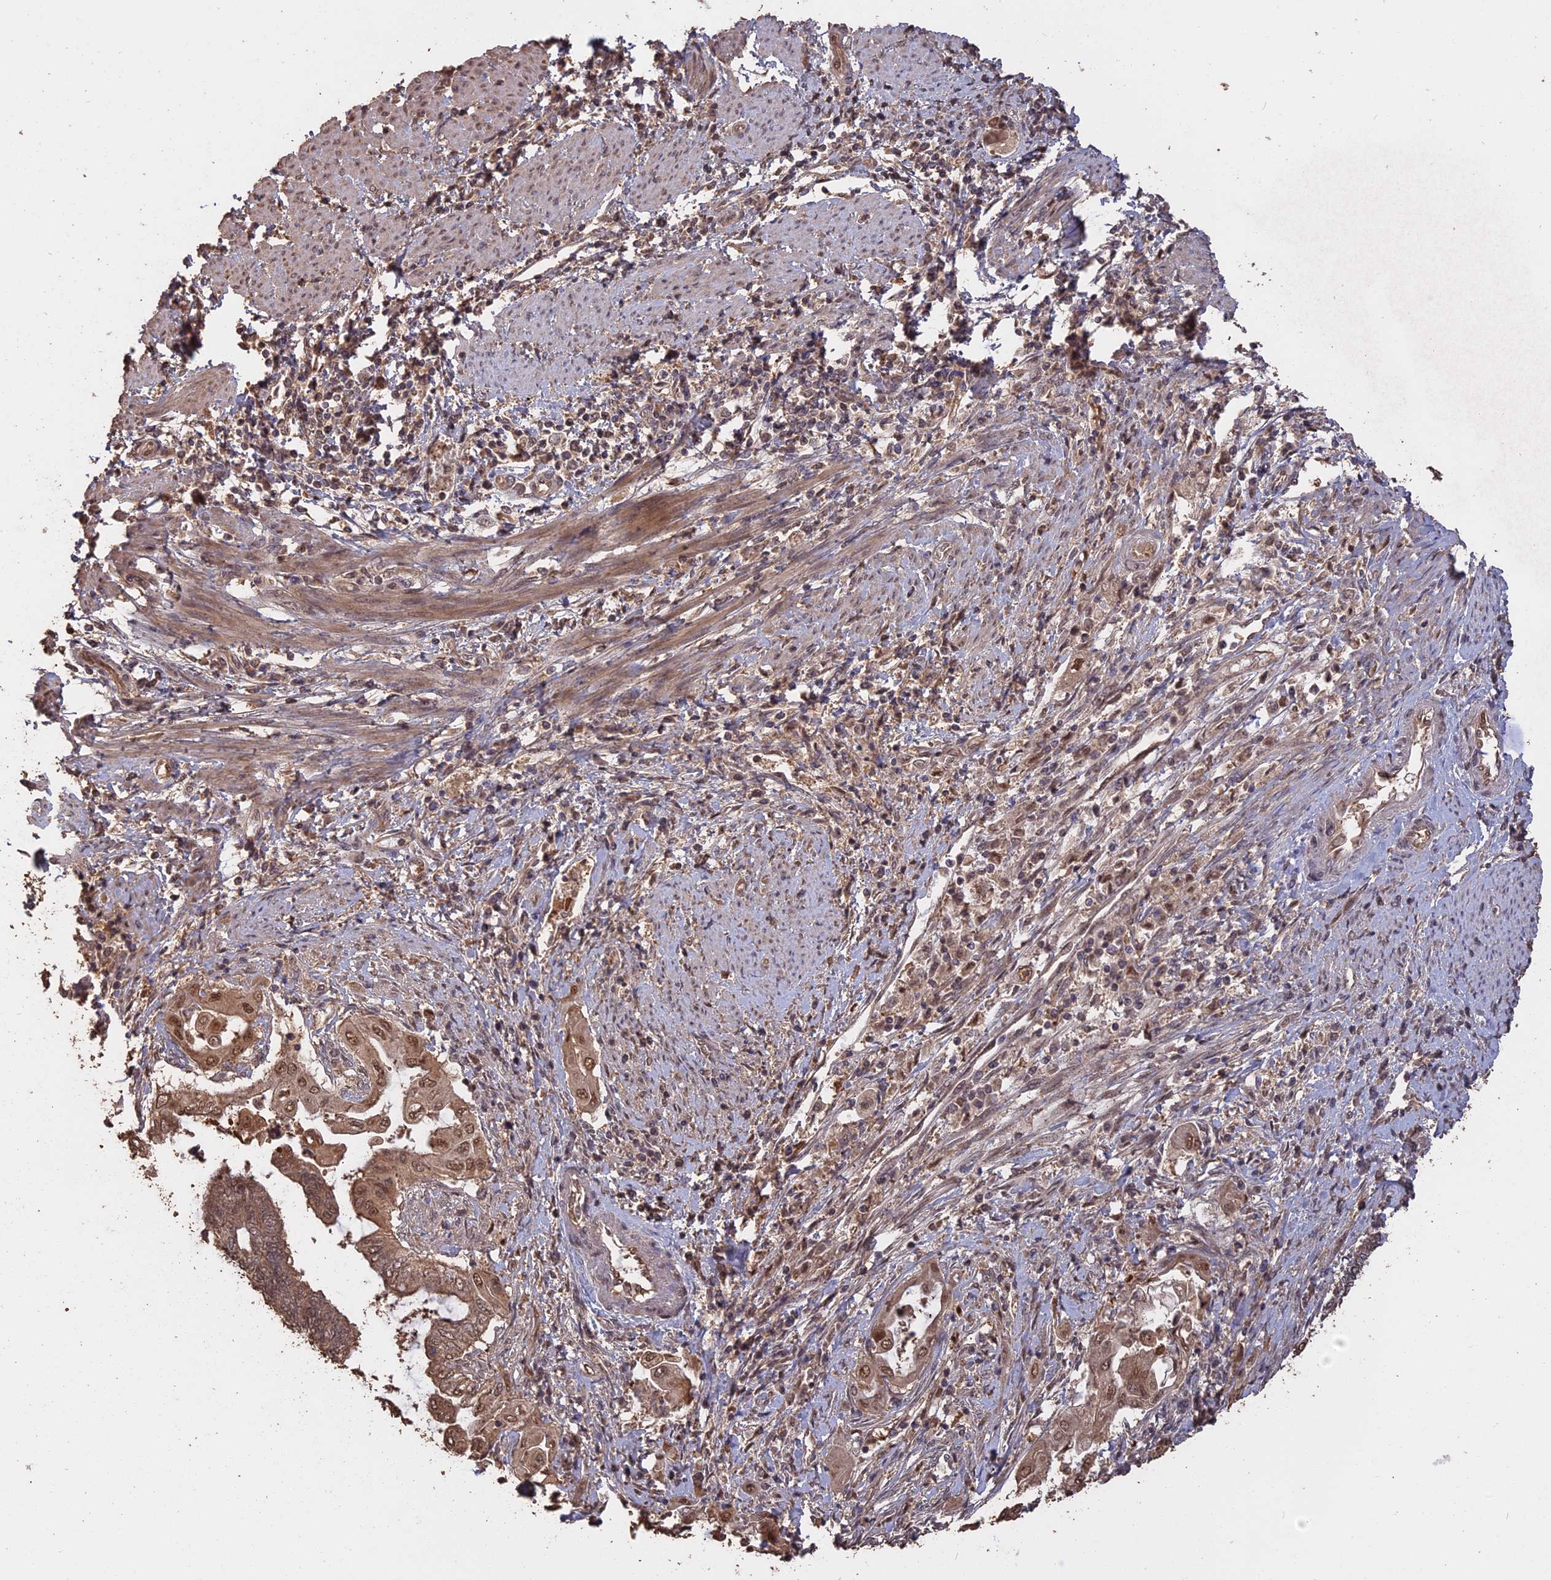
{"staining": {"intensity": "moderate", "quantity": ">75%", "location": "cytoplasmic/membranous,nuclear"}, "tissue": "endometrial cancer", "cell_type": "Tumor cells", "image_type": "cancer", "snomed": [{"axis": "morphology", "description": "Adenocarcinoma, NOS"}, {"axis": "topography", "description": "Uterus"}, {"axis": "topography", "description": "Endometrium"}], "caption": "Protein staining of adenocarcinoma (endometrial) tissue demonstrates moderate cytoplasmic/membranous and nuclear expression in approximately >75% of tumor cells.", "gene": "PSMC6", "patient": {"sex": "female", "age": 70}}